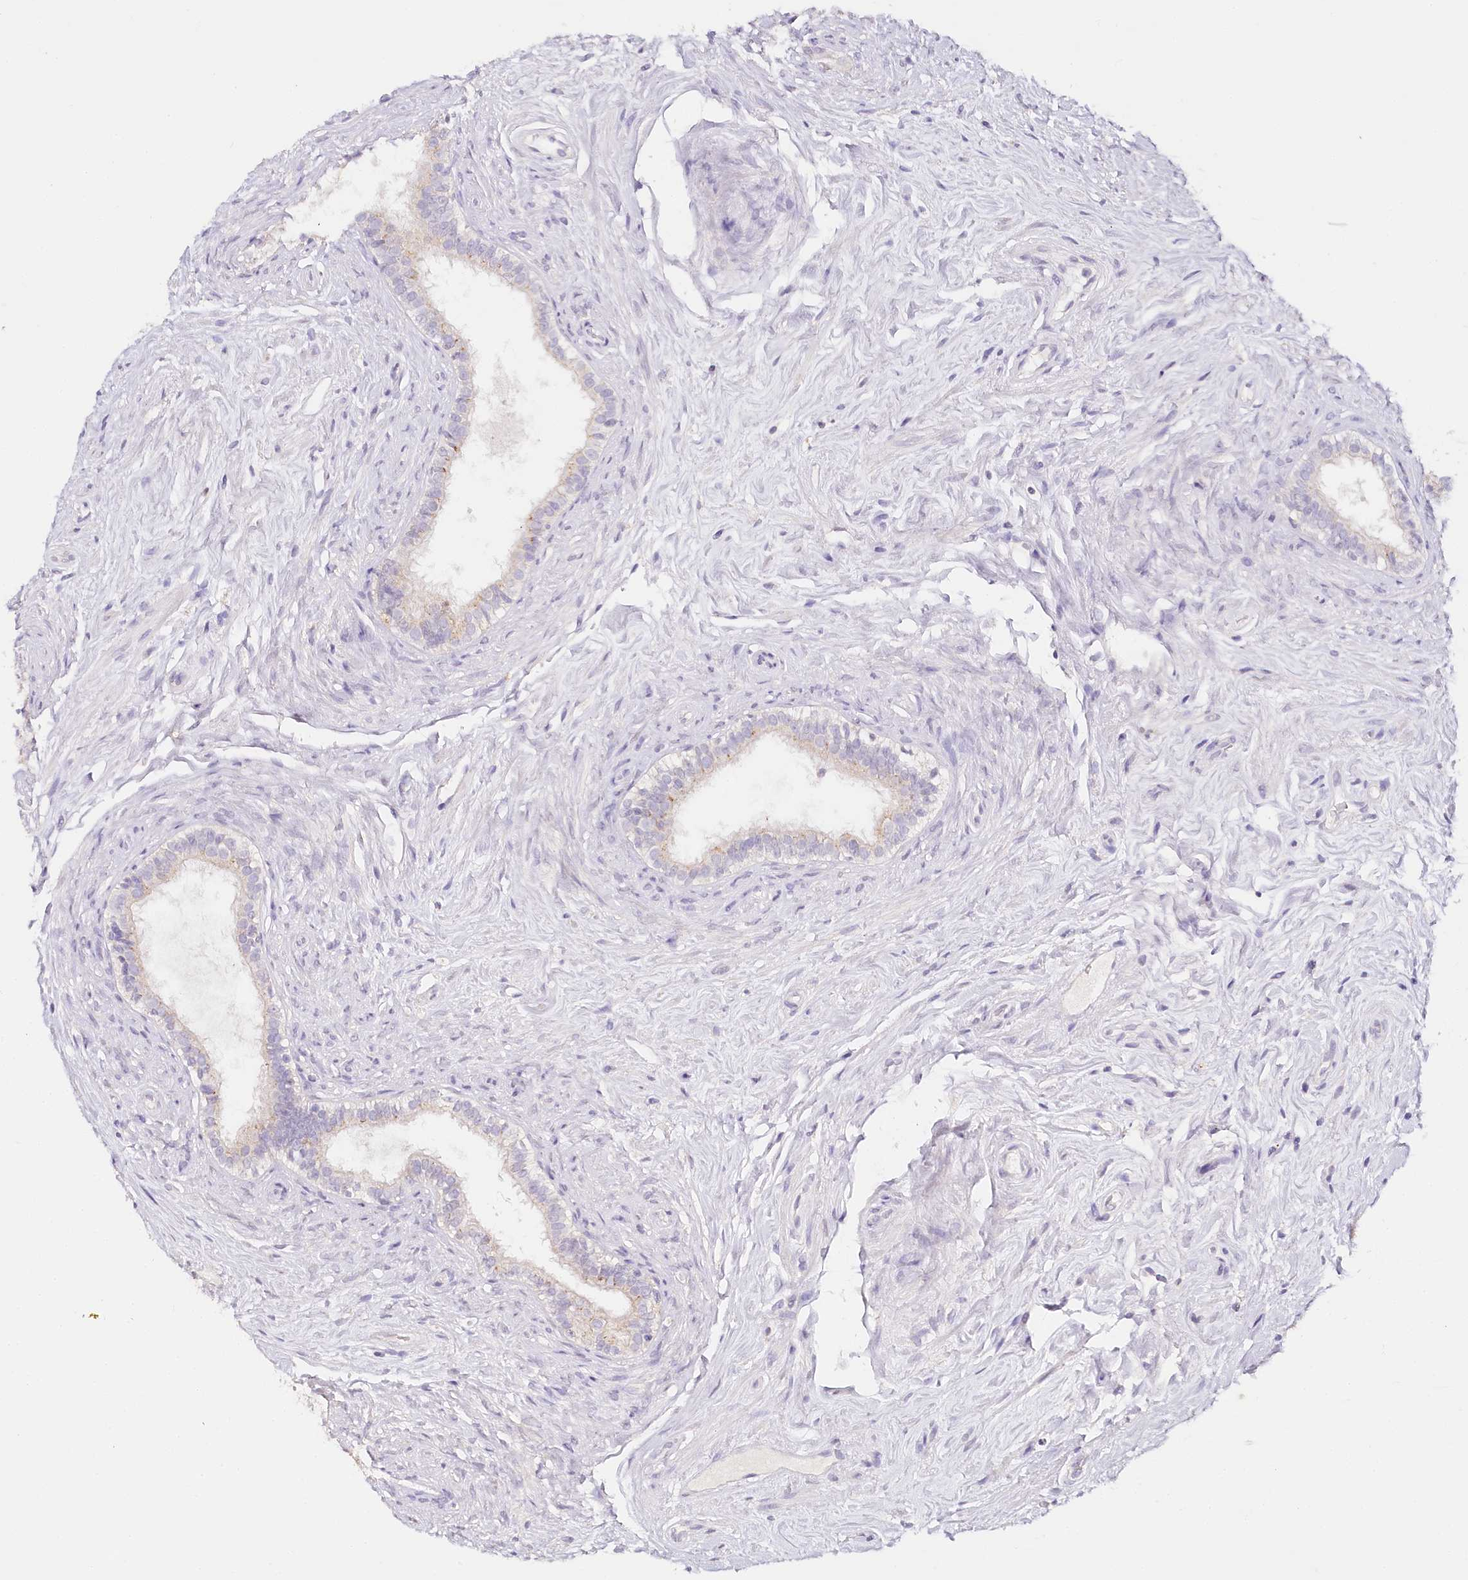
{"staining": {"intensity": "weak", "quantity": "<25%", "location": "cytoplasmic/membranous"}, "tissue": "epididymis", "cell_type": "Glandular cells", "image_type": "normal", "snomed": [{"axis": "morphology", "description": "Normal tissue, NOS"}, {"axis": "topography", "description": "Epididymis"}], "caption": "High magnification brightfield microscopy of normal epididymis stained with DAB (brown) and counterstained with hematoxylin (blue): glandular cells show no significant staining. (DAB immunohistochemistry (IHC), high magnification).", "gene": "TP53", "patient": {"sex": "male", "age": 84}}